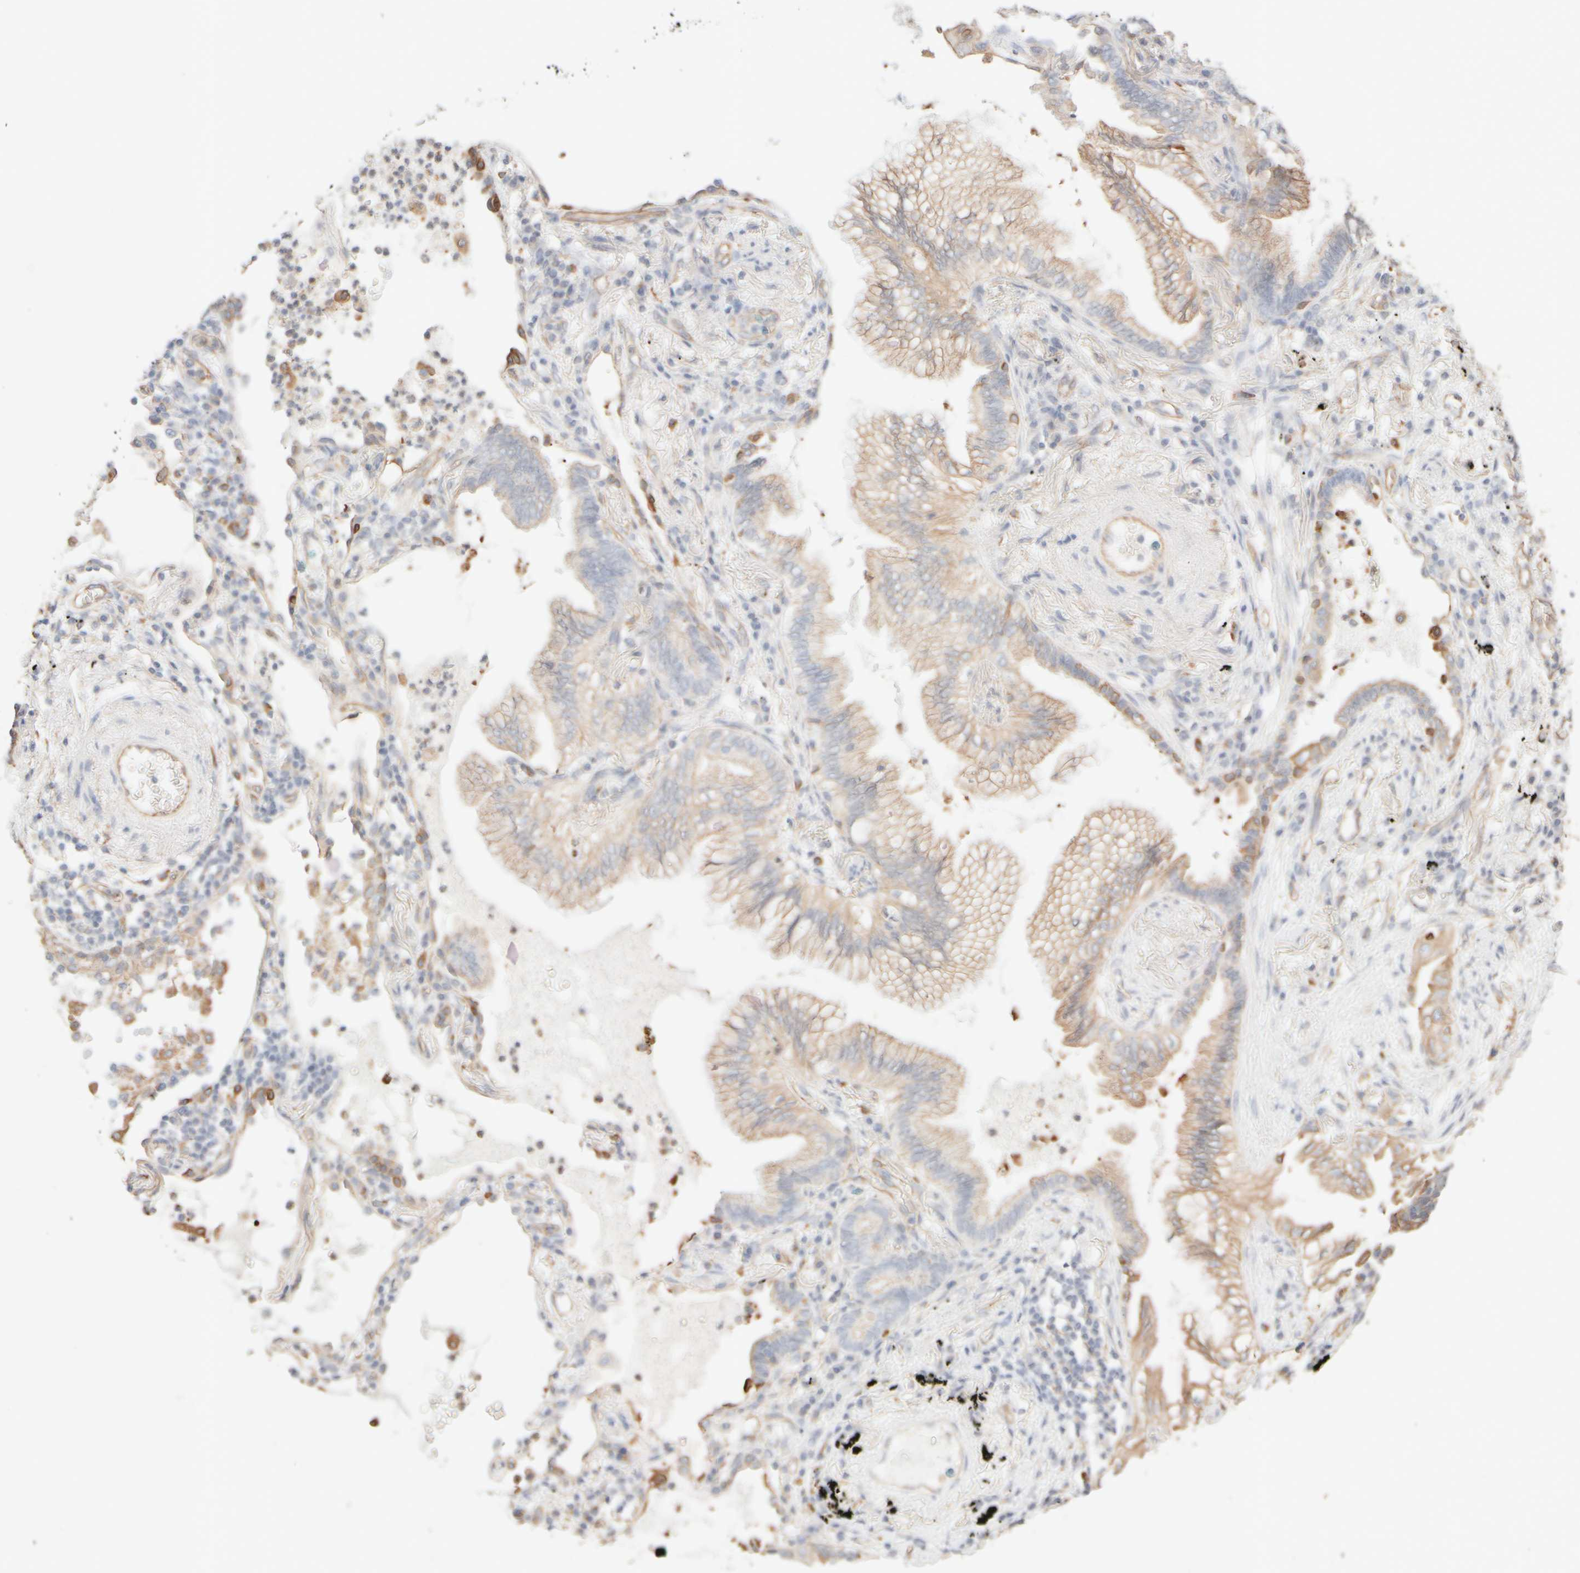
{"staining": {"intensity": "weak", "quantity": "25%-75%", "location": "cytoplasmic/membranous"}, "tissue": "lung cancer", "cell_type": "Tumor cells", "image_type": "cancer", "snomed": [{"axis": "morphology", "description": "Adenocarcinoma, NOS"}, {"axis": "topography", "description": "Lung"}], "caption": "Adenocarcinoma (lung) tissue demonstrates weak cytoplasmic/membranous staining in approximately 25%-75% of tumor cells", "gene": "KRT15", "patient": {"sex": "female", "age": 70}}